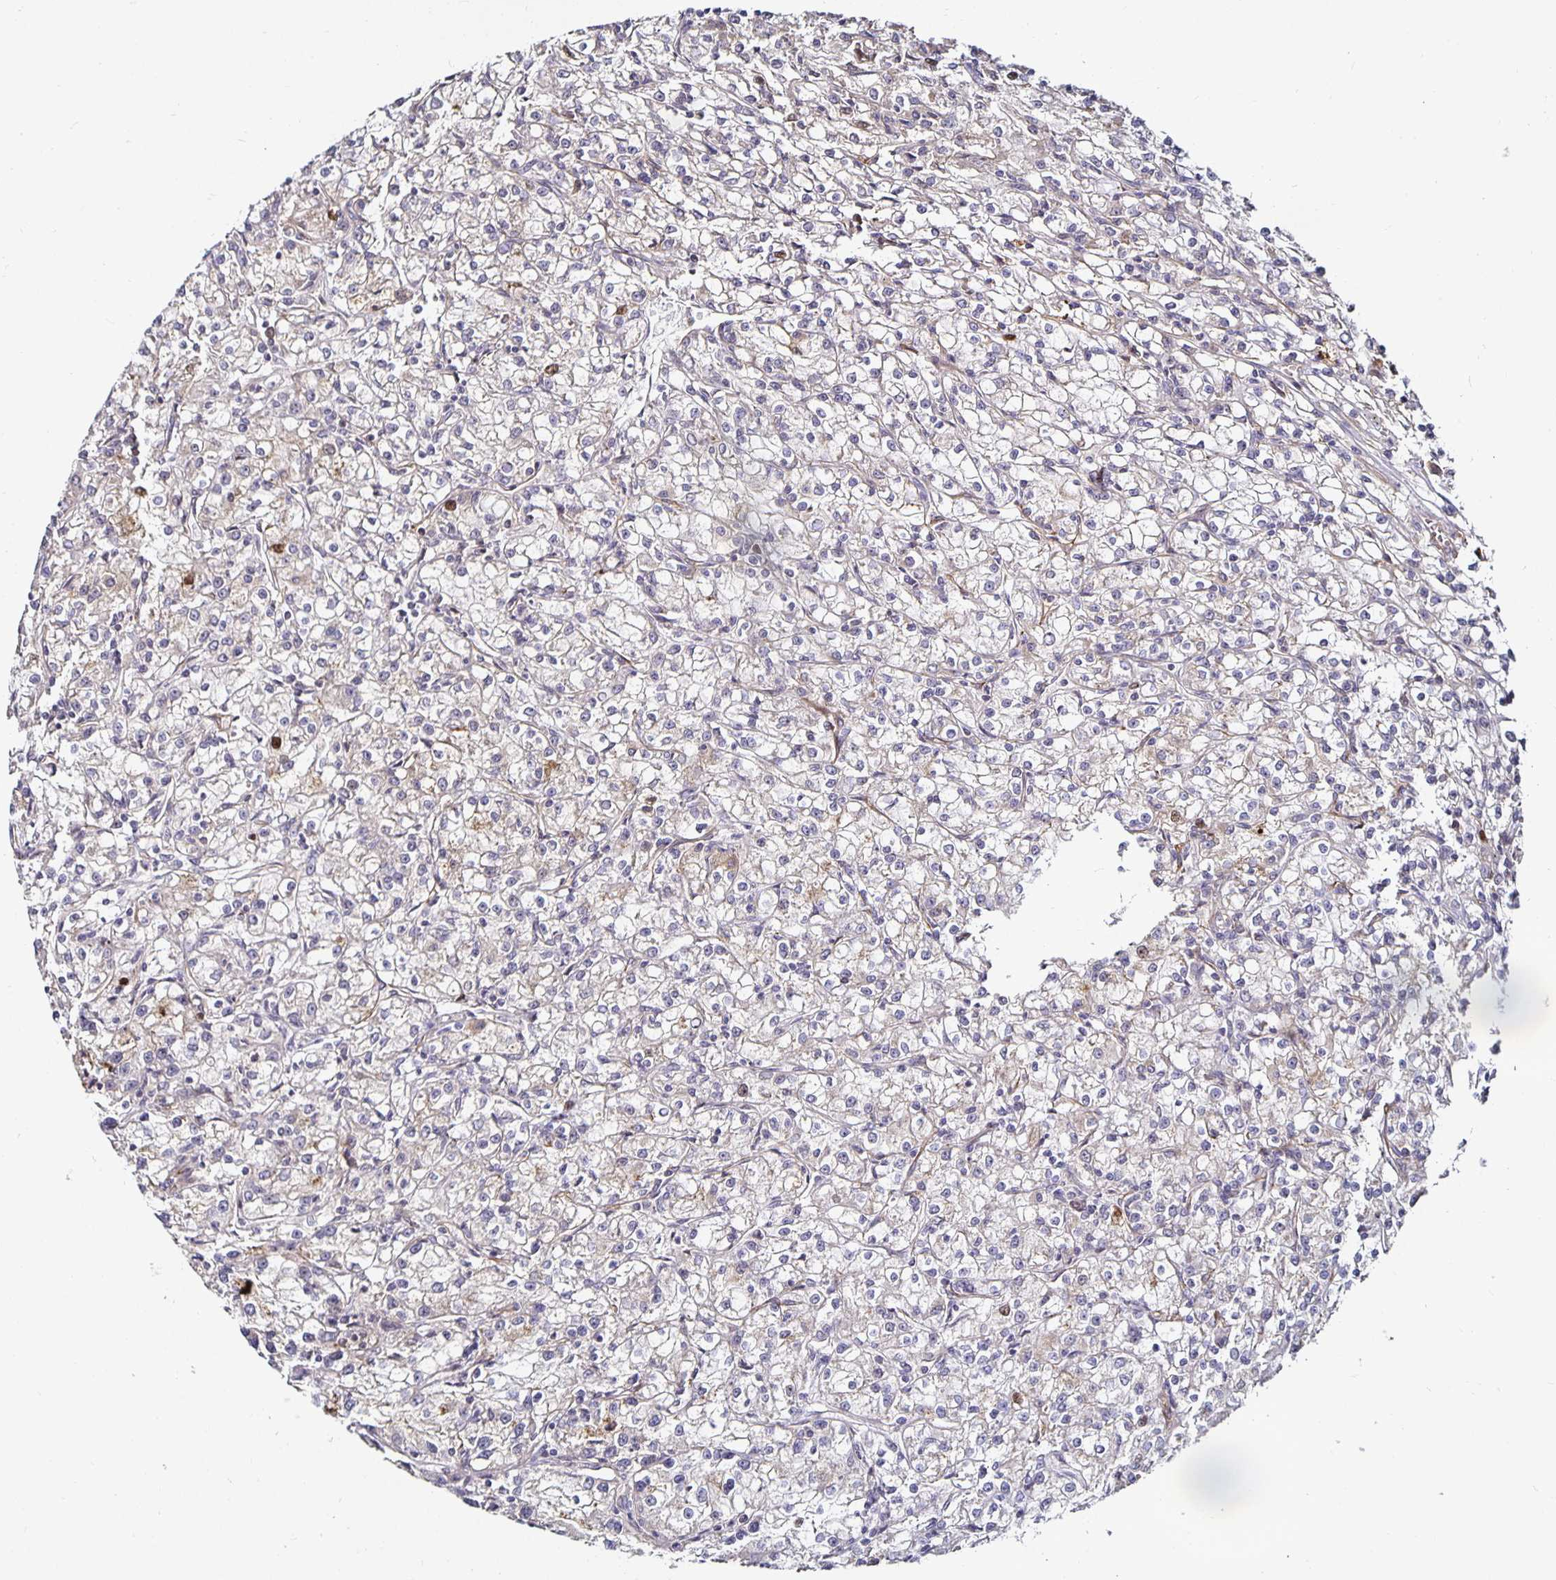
{"staining": {"intensity": "negative", "quantity": "none", "location": "none"}, "tissue": "renal cancer", "cell_type": "Tumor cells", "image_type": "cancer", "snomed": [{"axis": "morphology", "description": "Adenocarcinoma, NOS"}, {"axis": "topography", "description": "Kidney"}], "caption": "Immunohistochemical staining of human adenocarcinoma (renal) displays no significant staining in tumor cells.", "gene": "ANLN", "patient": {"sex": "female", "age": 59}}